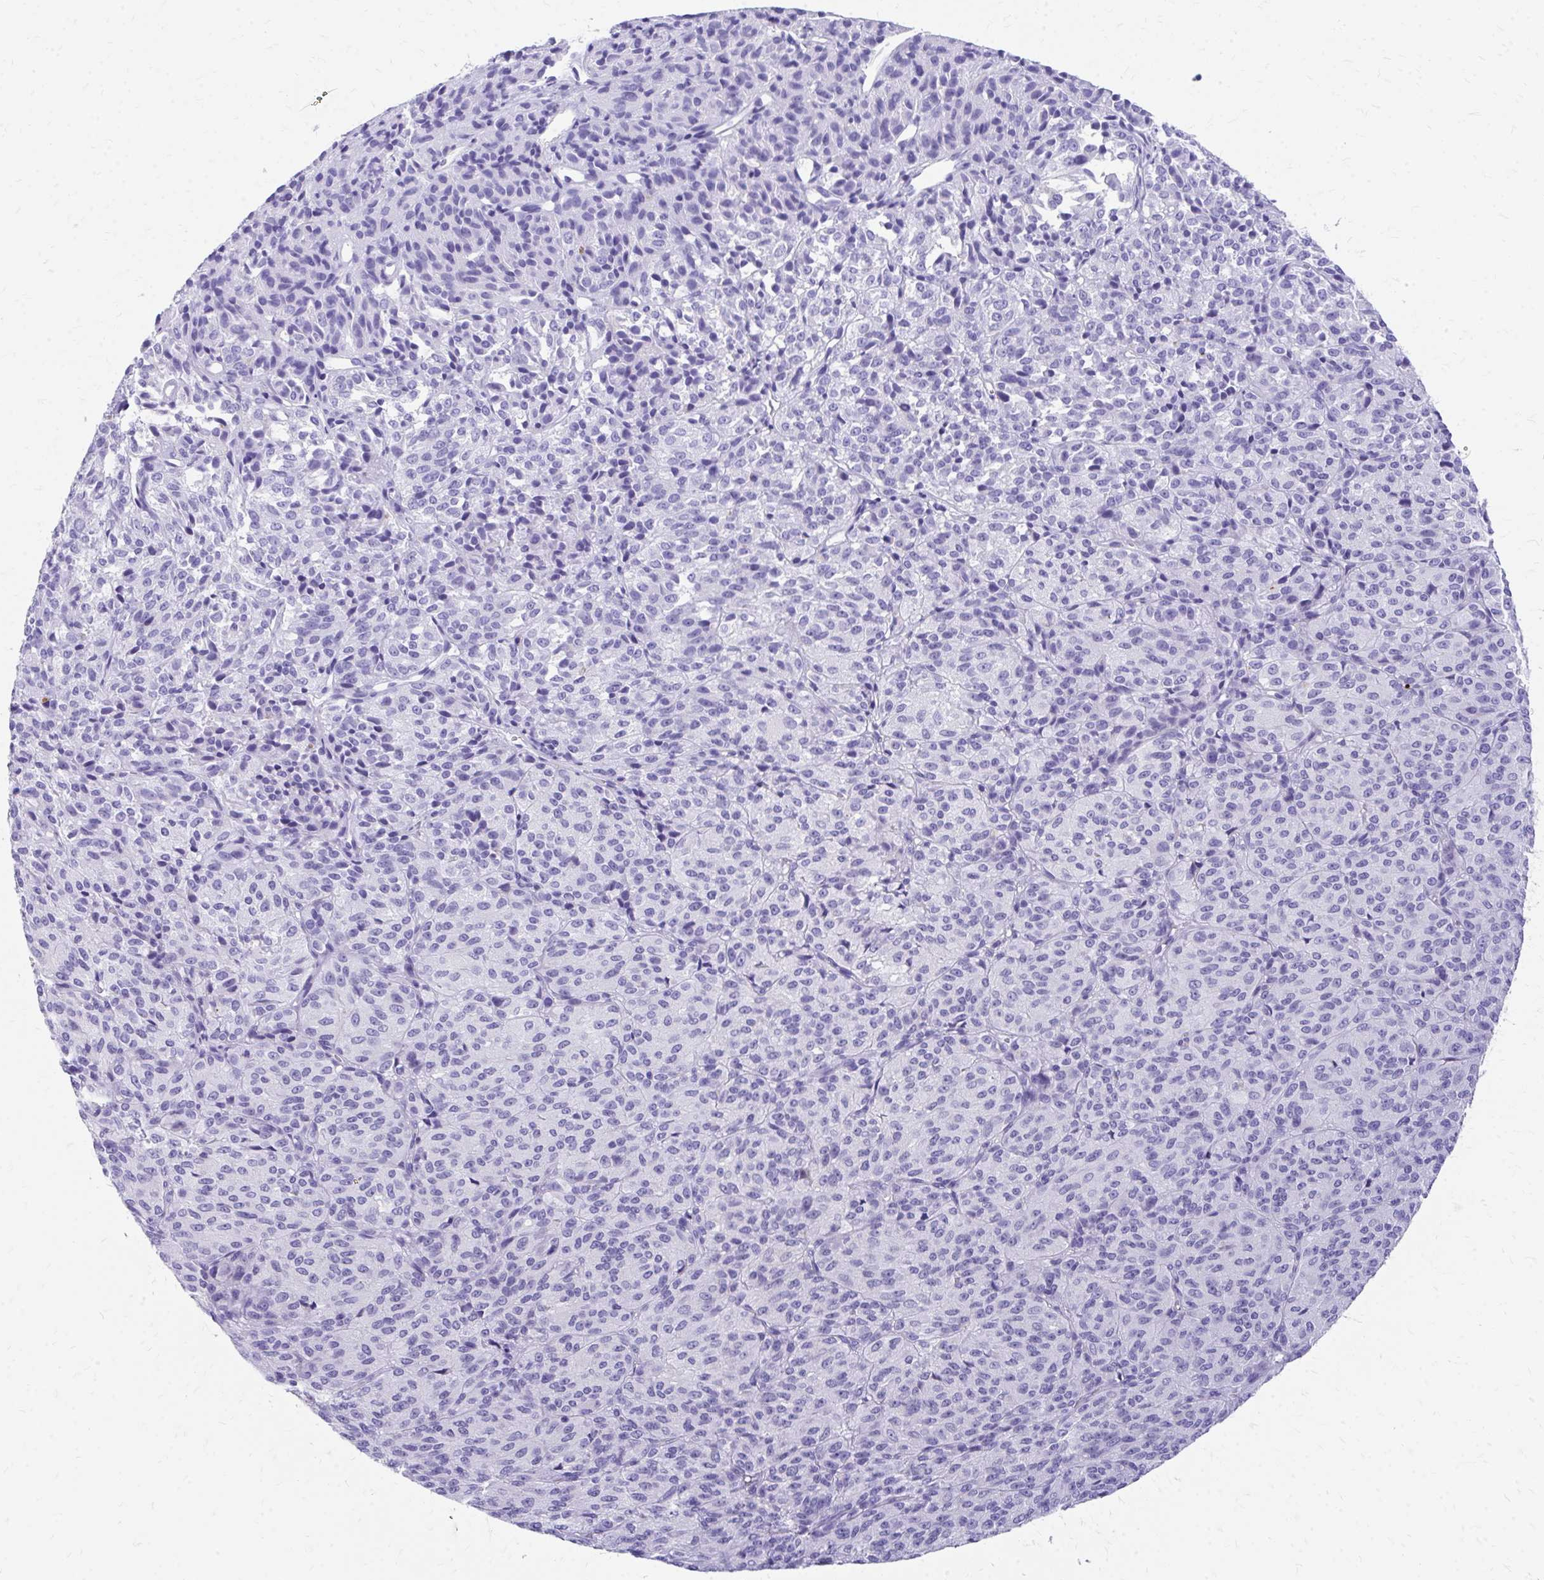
{"staining": {"intensity": "negative", "quantity": "none", "location": "none"}, "tissue": "melanoma", "cell_type": "Tumor cells", "image_type": "cancer", "snomed": [{"axis": "morphology", "description": "Malignant melanoma, Metastatic site"}, {"axis": "topography", "description": "Brain"}], "caption": "Human melanoma stained for a protein using immunohistochemistry (IHC) demonstrates no positivity in tumor cells.", "gene": "ZNF699", "patient": {"sex": "female", "age": 56}}